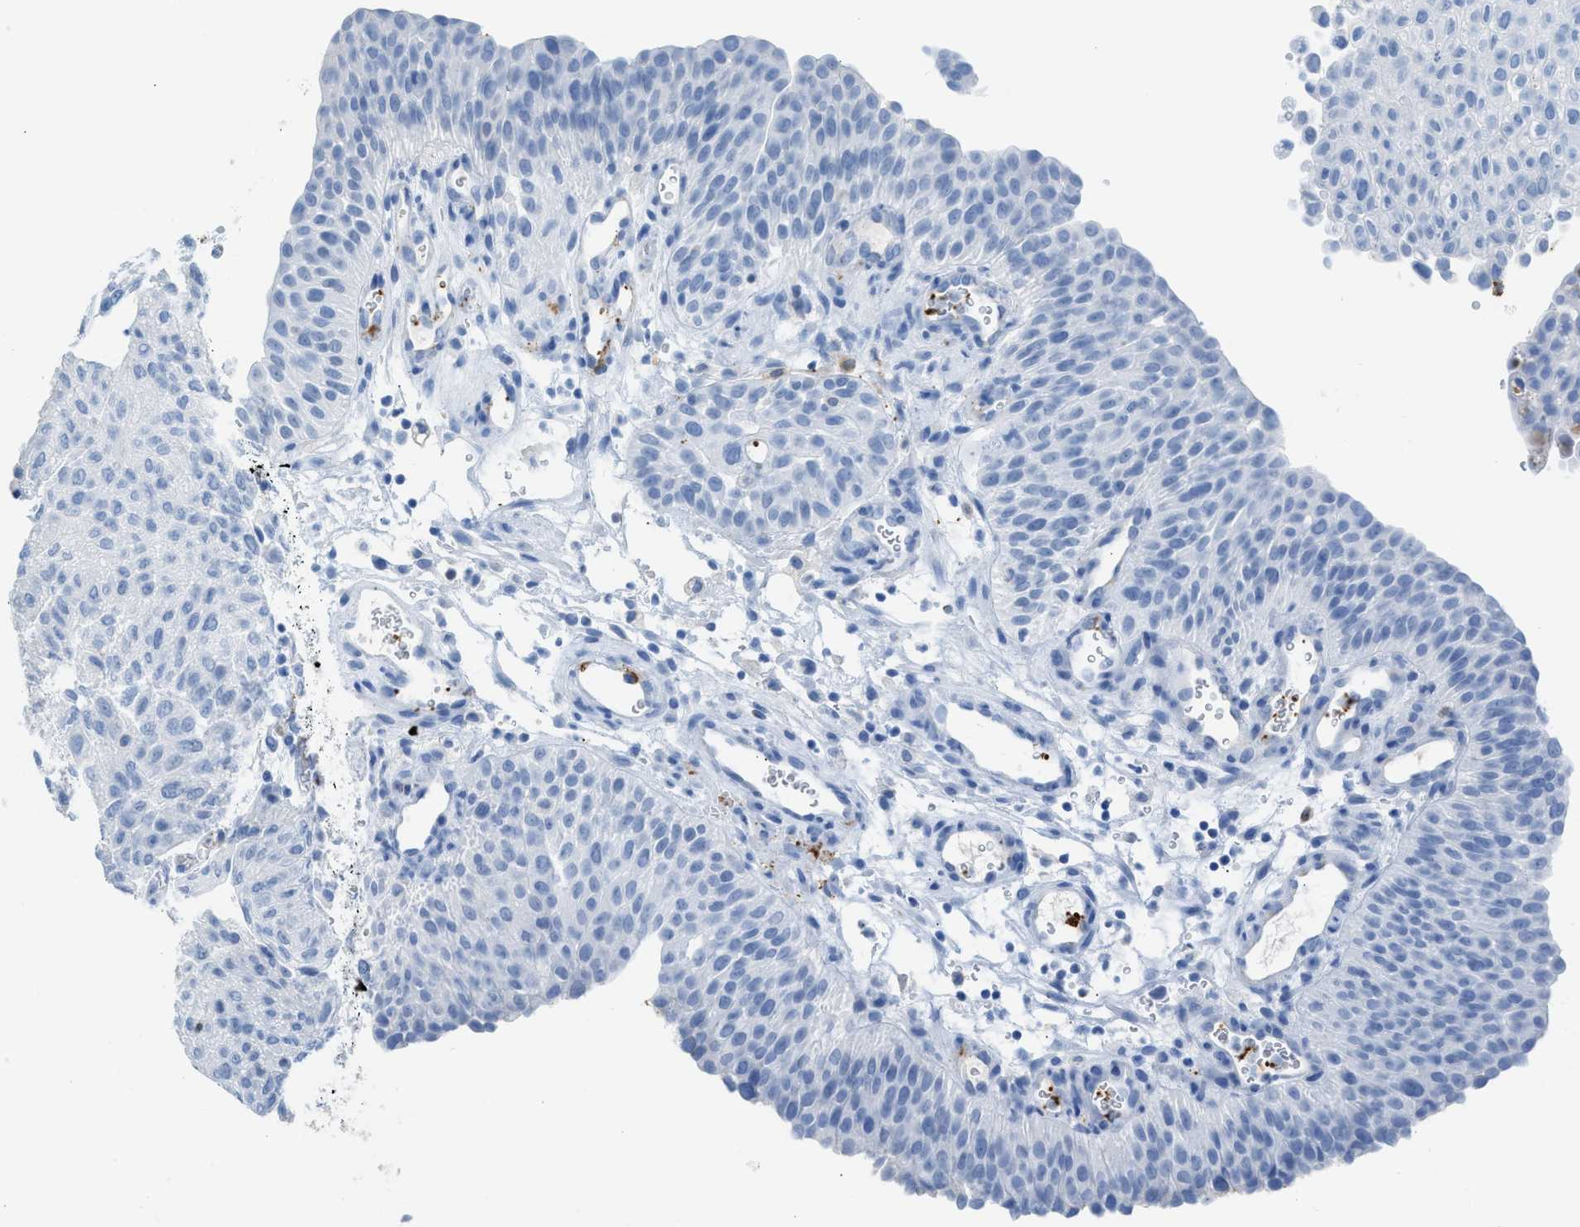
{"staining": {"intensity": "negative", "quantity": "none", "location": "none"}, "tissue": "urothelial cancer", "cell_type": "Tumor cells", "image_type": "cancer", "snomed": [{"axis": "morphology", "description": "Urothelial carcinoma, Low grade"}, {"axis": "morphology", "description": "Urothelial carcinoma, High grade"}, {"axis": "topography", "description": "Urinary bladder"}], "caption": "High-grade urothelial carcinoma was stained to show a protein in brown. There is no significant staining in tumor cells.", "gene": "FAIM2", "patient": {"sex": "male", "age": 35}}